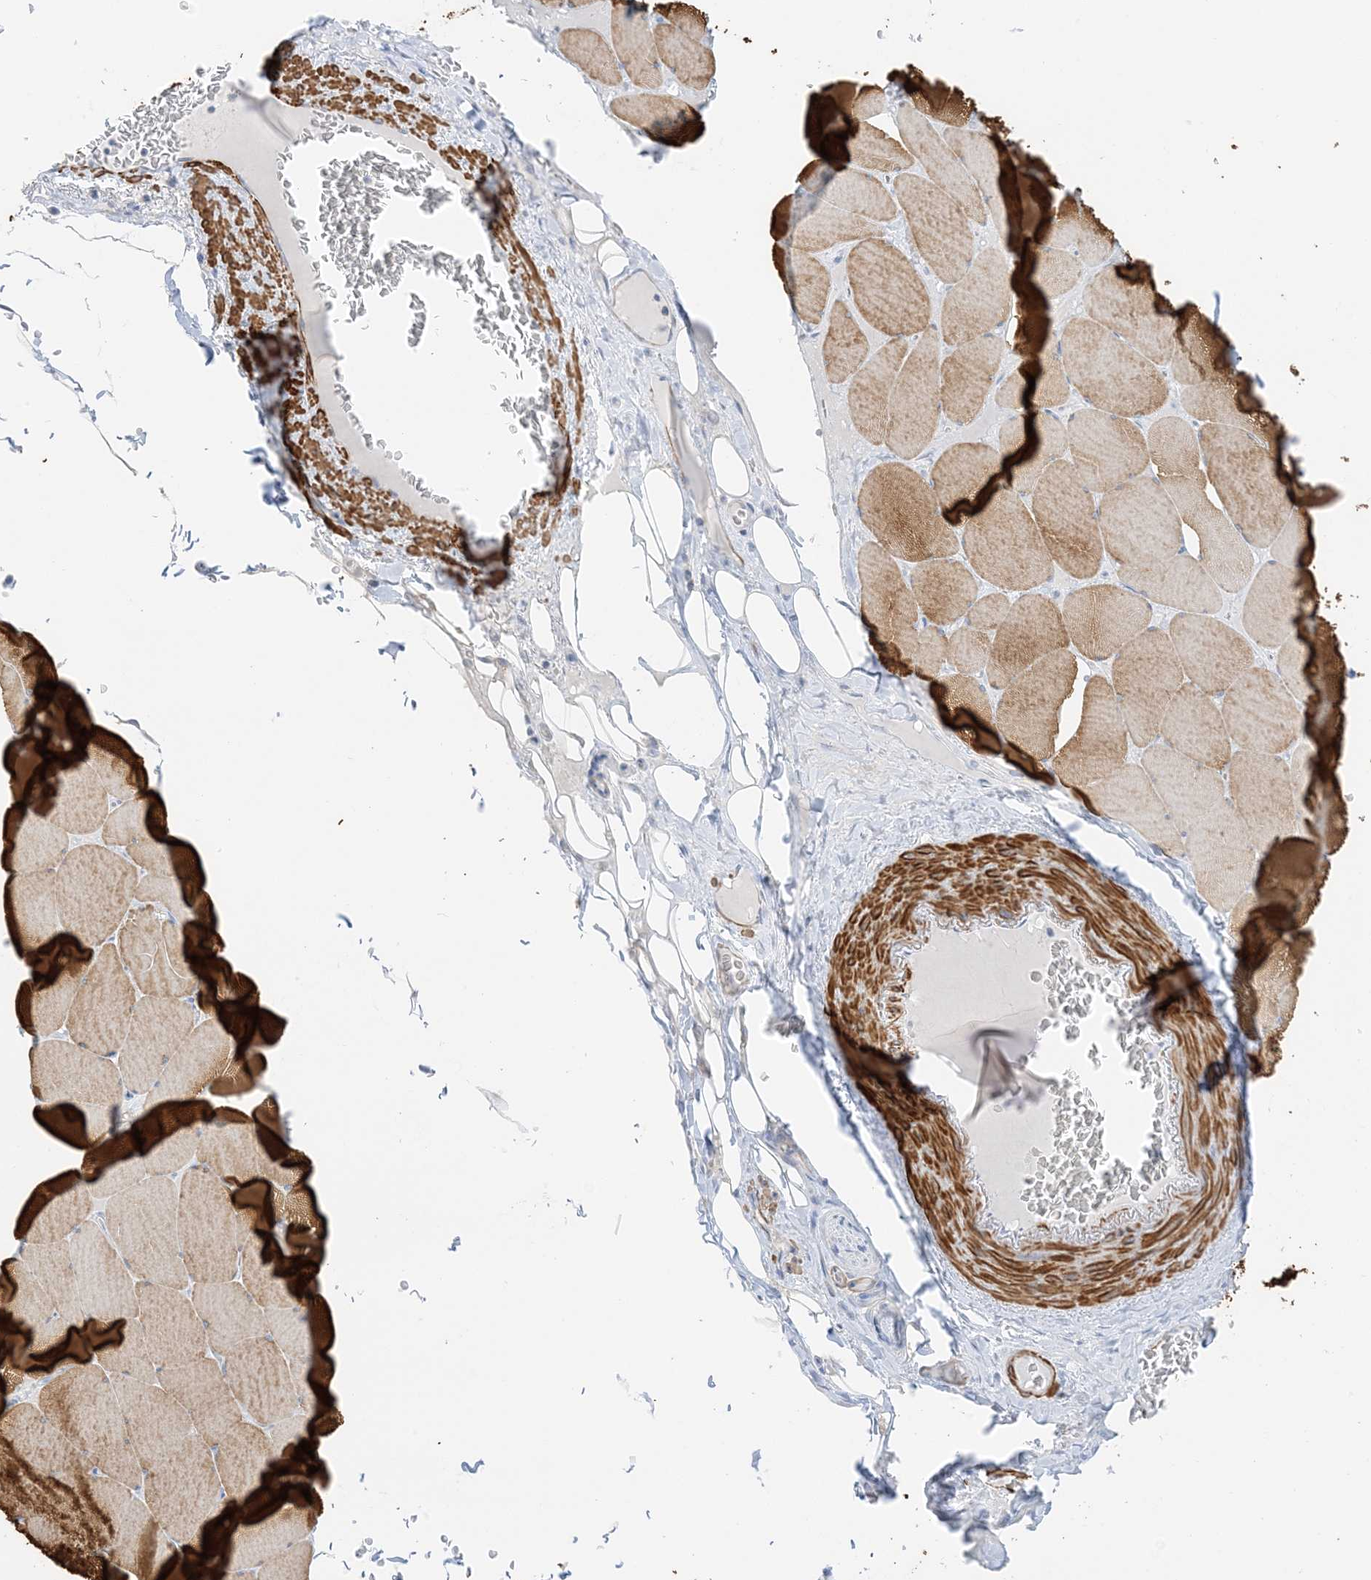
{"staining": {"intensity": "moderate", "quantity": ">75%", "location": "cytoplasmic/membranous"}, "tissue": "skeletal muscle", "cell_type": "Myocytes", "image_type": "normal", "snomed": [{"axis": "morphology", "description": "Normal tissue, NOS"}, {"axis": "topography", "description": "Skeletal muscle"}, {"axis": "topography", "description": "Head-Neck"}], "caption": "This image reveals immunohistochemistry staining of normal skeletal muscle, with medium moderate cytoplasmic/membranous expression in approximately >75% of myocytes.", "gene": "SLC22A13", "patient": {"sex": "male", "age": 66}}